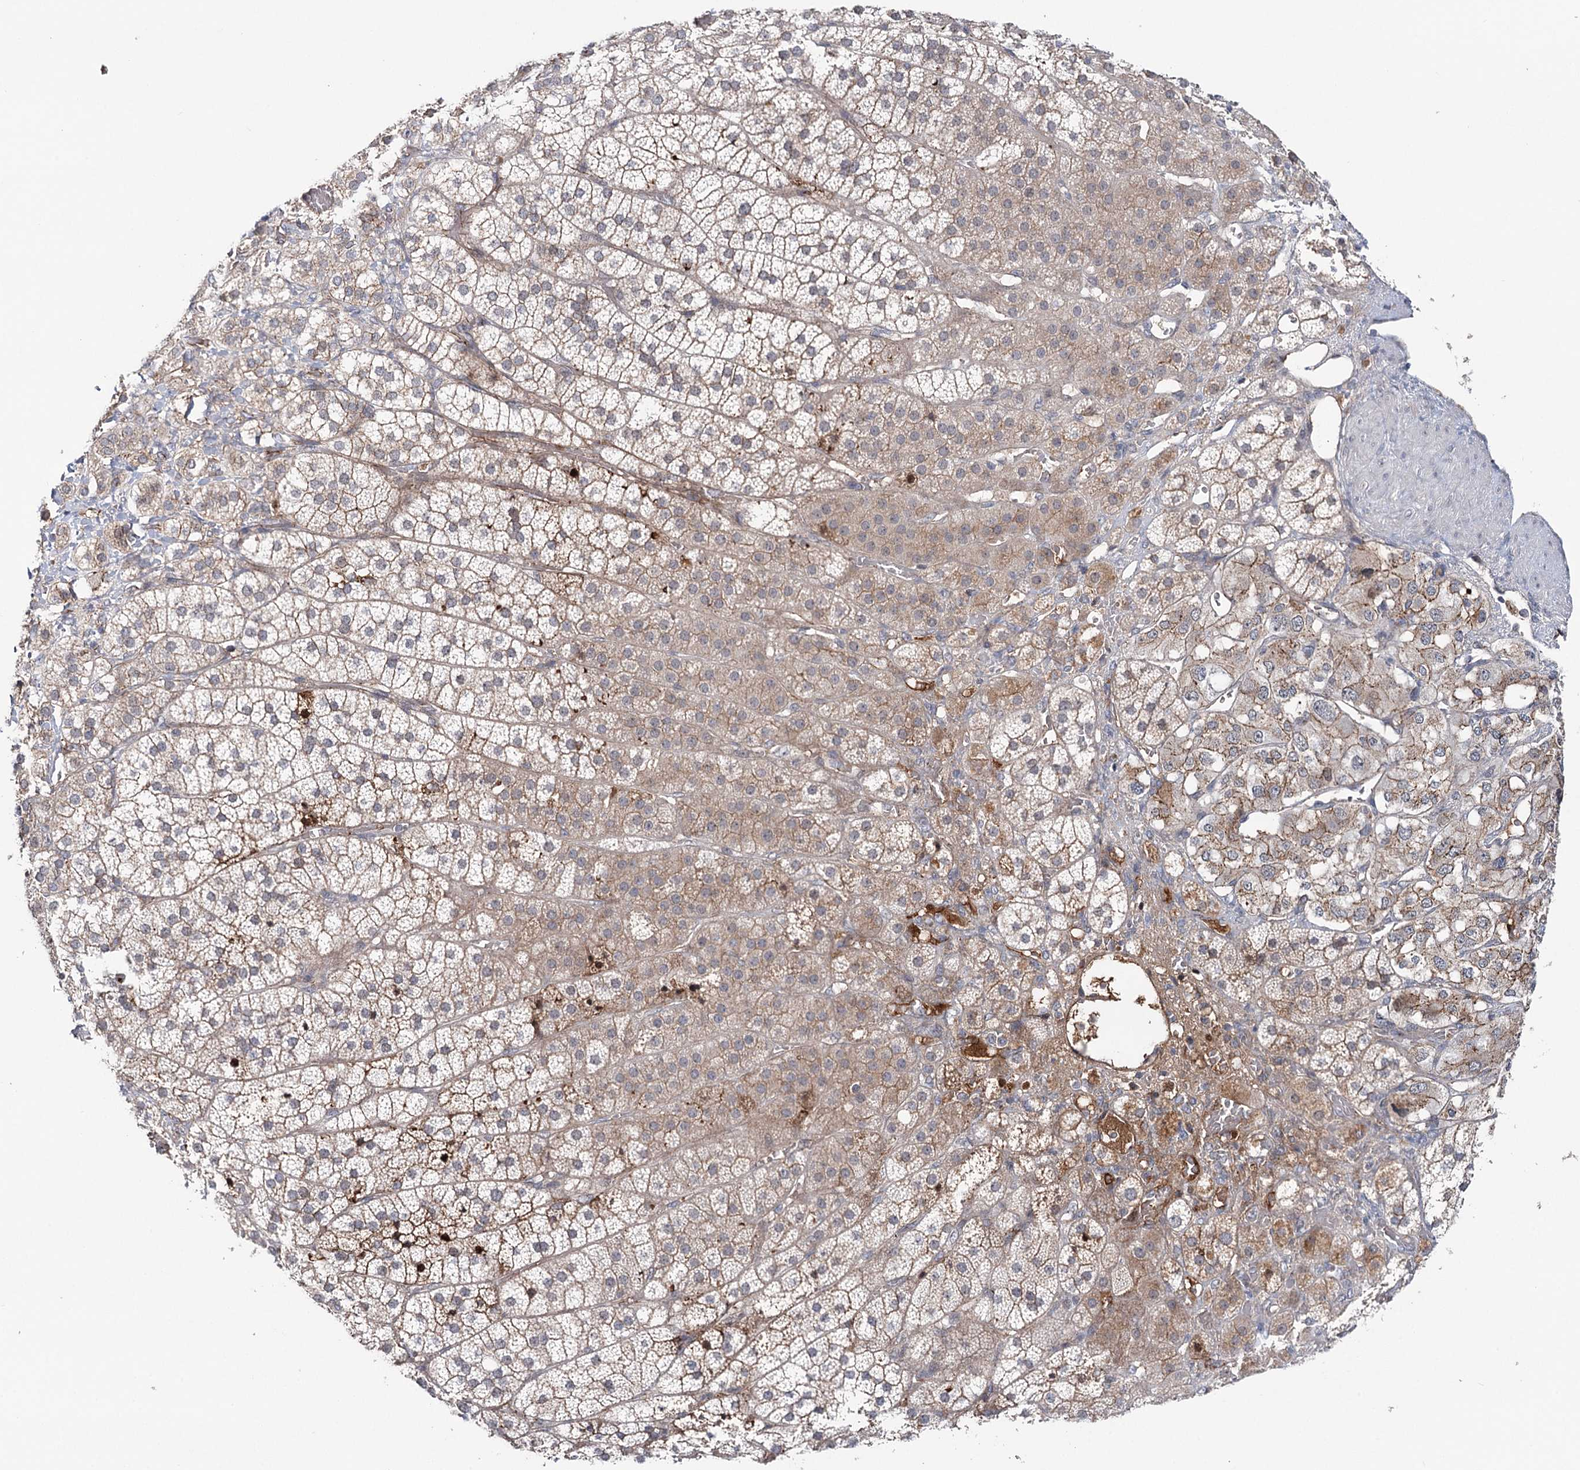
{"staining": {"intensity": "moderate", "quantity": "<25%", "location": "cytoplasmic/membranous"}, "tissue": "adrenal gland", "cell_type": "Glandular cells", "image_type": "normal", "snomed": [{"axis": "morphology", "description": "Normal tissue, NOS"}, {"axis": "topography", "description": "Adrenal gland"}], "caption": "An IHC micrograph of benign tissue is shown. Protein staining in brown shows moderate cytoplasmic/membranous positivity in adrenal gland within glandular cells. The staining was performed using DAB (3,3'-diaminobenzidine), with brown indicating positive protein expression. Nuclei are stained blue with hematoxylin.", "gene": "PKP4", "patient": {"sex": "female", "age": 44}}